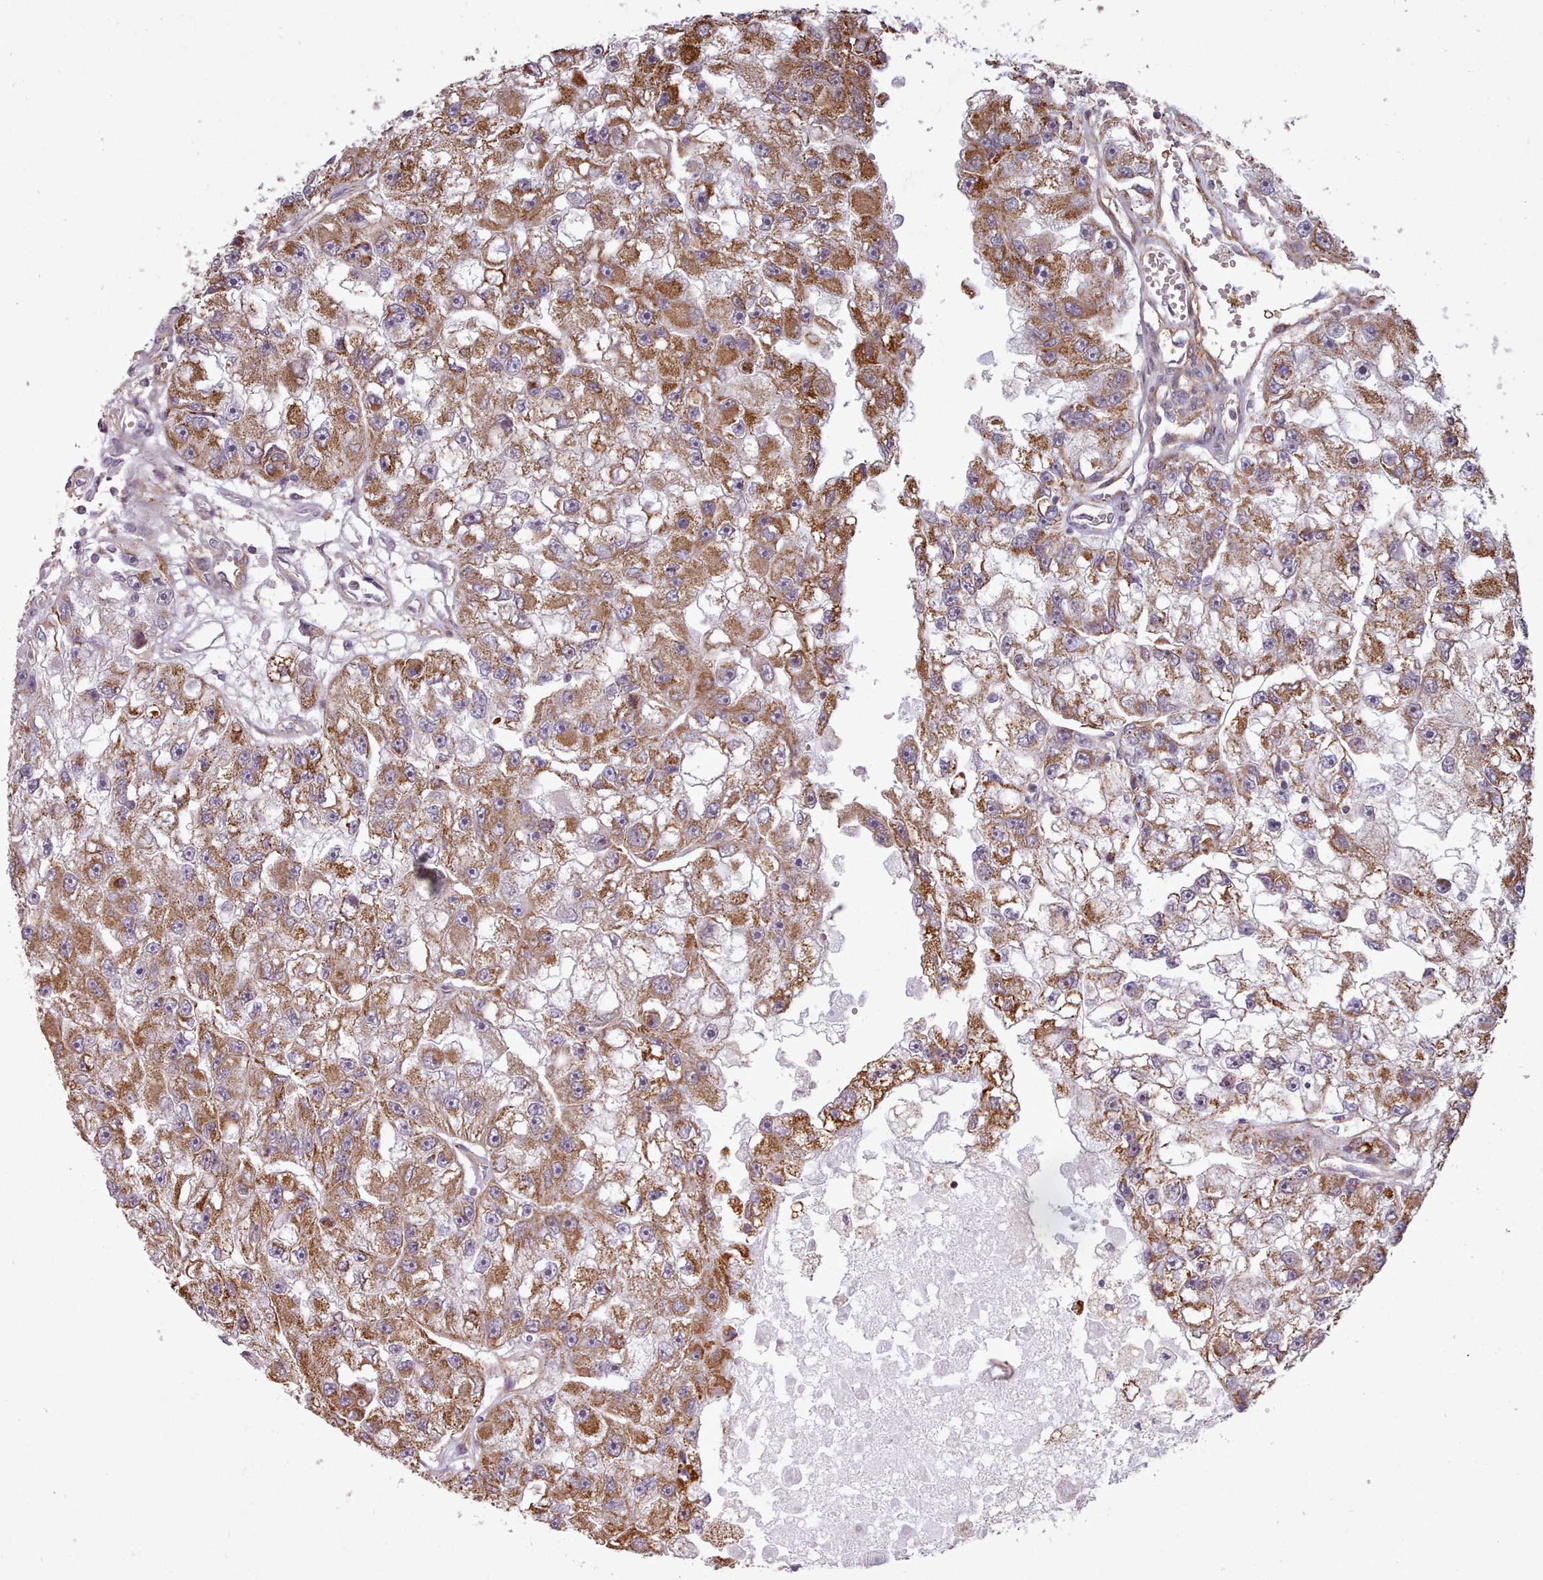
{"staining": {"intensity": "moderate", "quantity": ">75%", "location": "cytoplasmic/membranous"}, "tissue": "renal cancer", "cell_type": "Tumor cells", "image_type": "cancer", "snomed": [{"axis": "morphology", "description": "Adenocarcinoma, NOS"}, {"axis": "topography", "description": "Kidney"}], "caption": "Tumor cells reveal moderate cytoplasmic/membranous staining in about >75% of cells in renal cancer (adenocarcinoma). (DAB IHC with brightfield microscopy, high magnification).", "gene": "ZMYM4", "patient": {"sex": "male", "age": 63}}